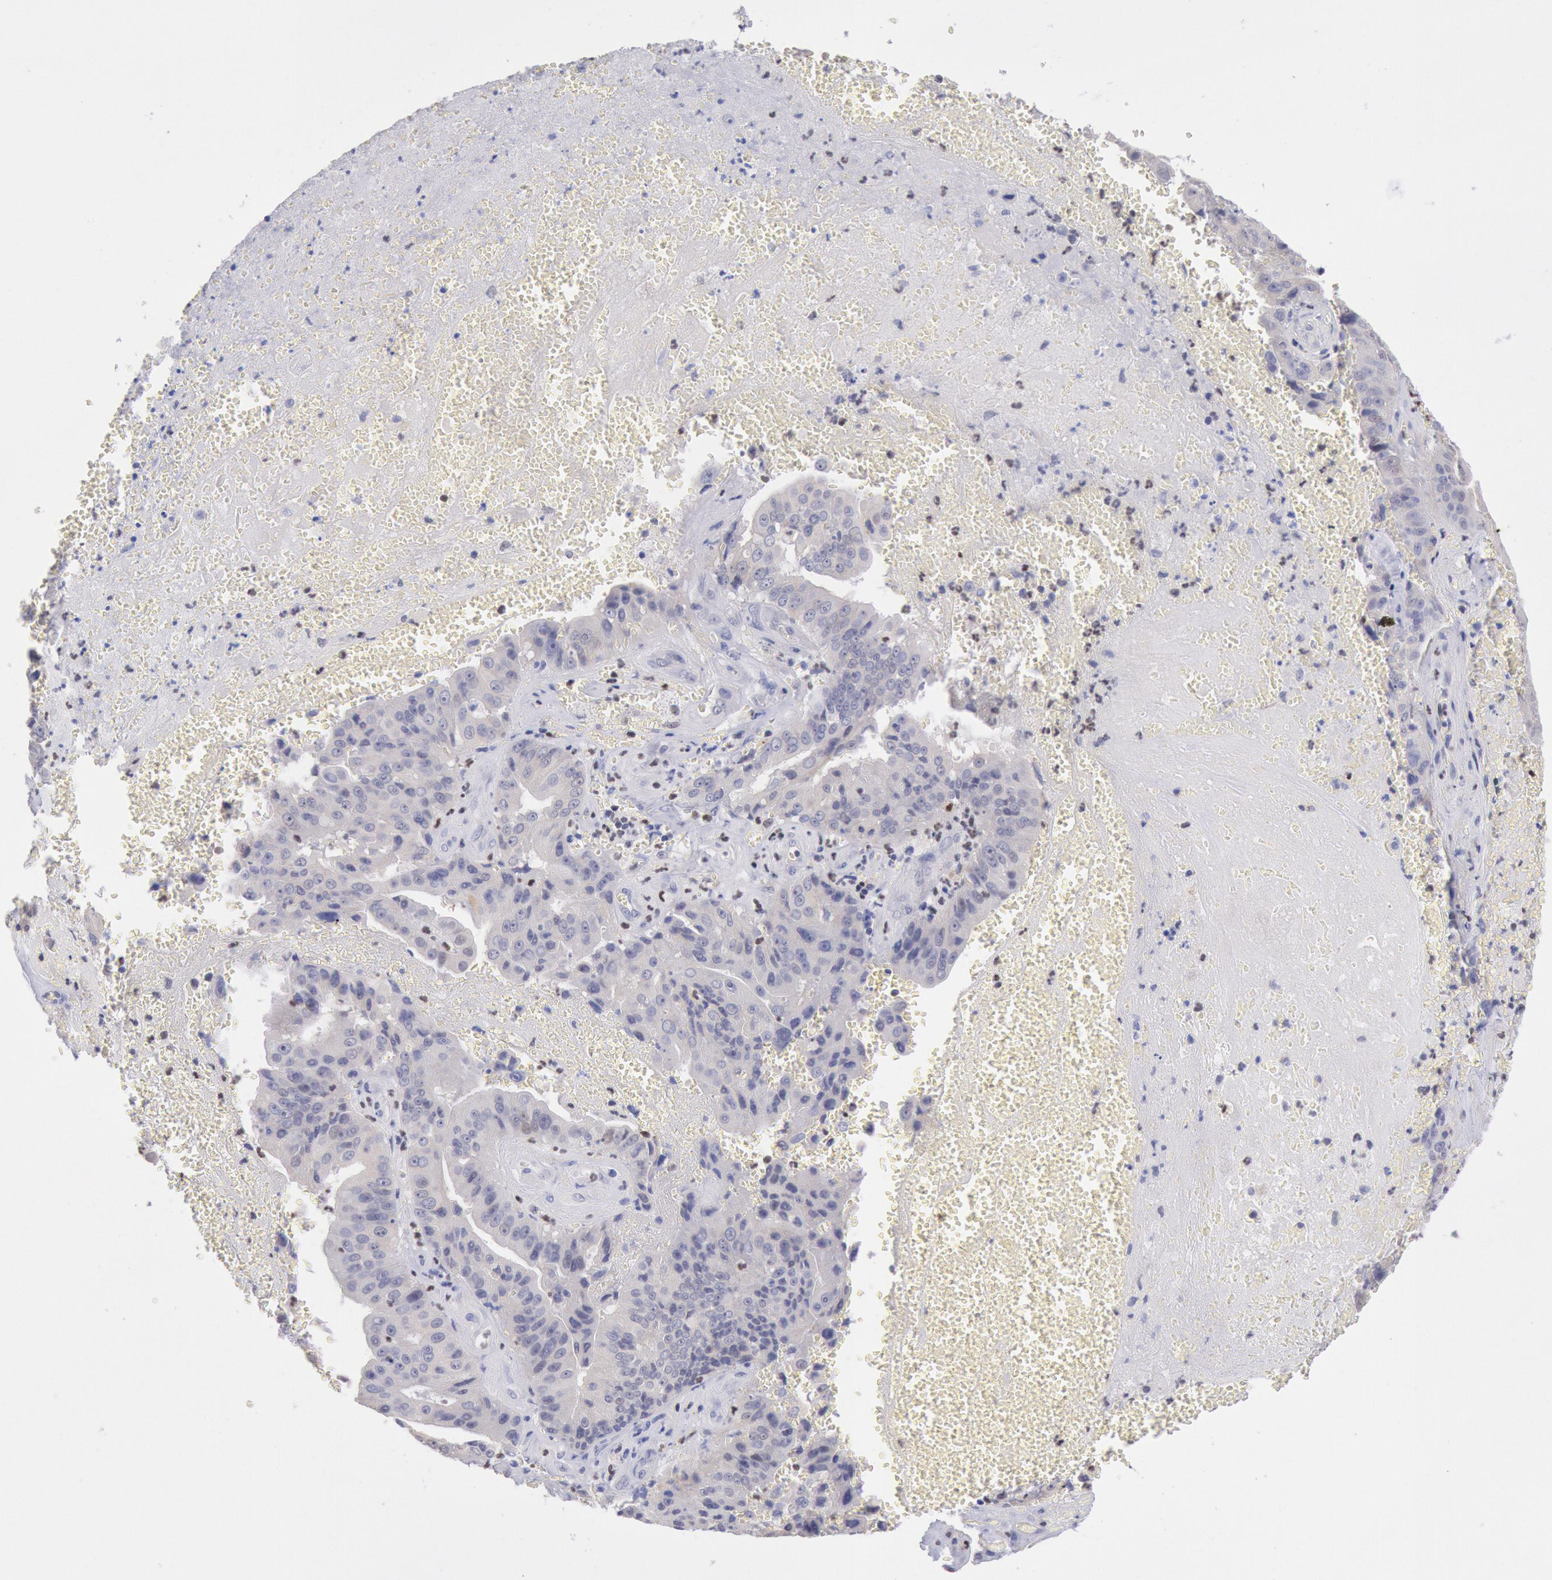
{"staining": {"intensity": "negative", "quantity": "none", "location": "none"}, "tissue": "liver cancer", "cell_type": "Tumor cells", "image_type": "cancer", "snomed": [{"axis": "morphology", "description": "Cholangiocarcinoma"}, {"axis": "topography", "description": "Liver"}], "caption": "A high-resolution photomicrograph shows immunohistochemistry staining of liver cholangiocarcinoma, which demonstrates no significant positivity in tumor cells.", "gene": "RPS6KA5", "patient": {"sex": "female", "age": 79}}